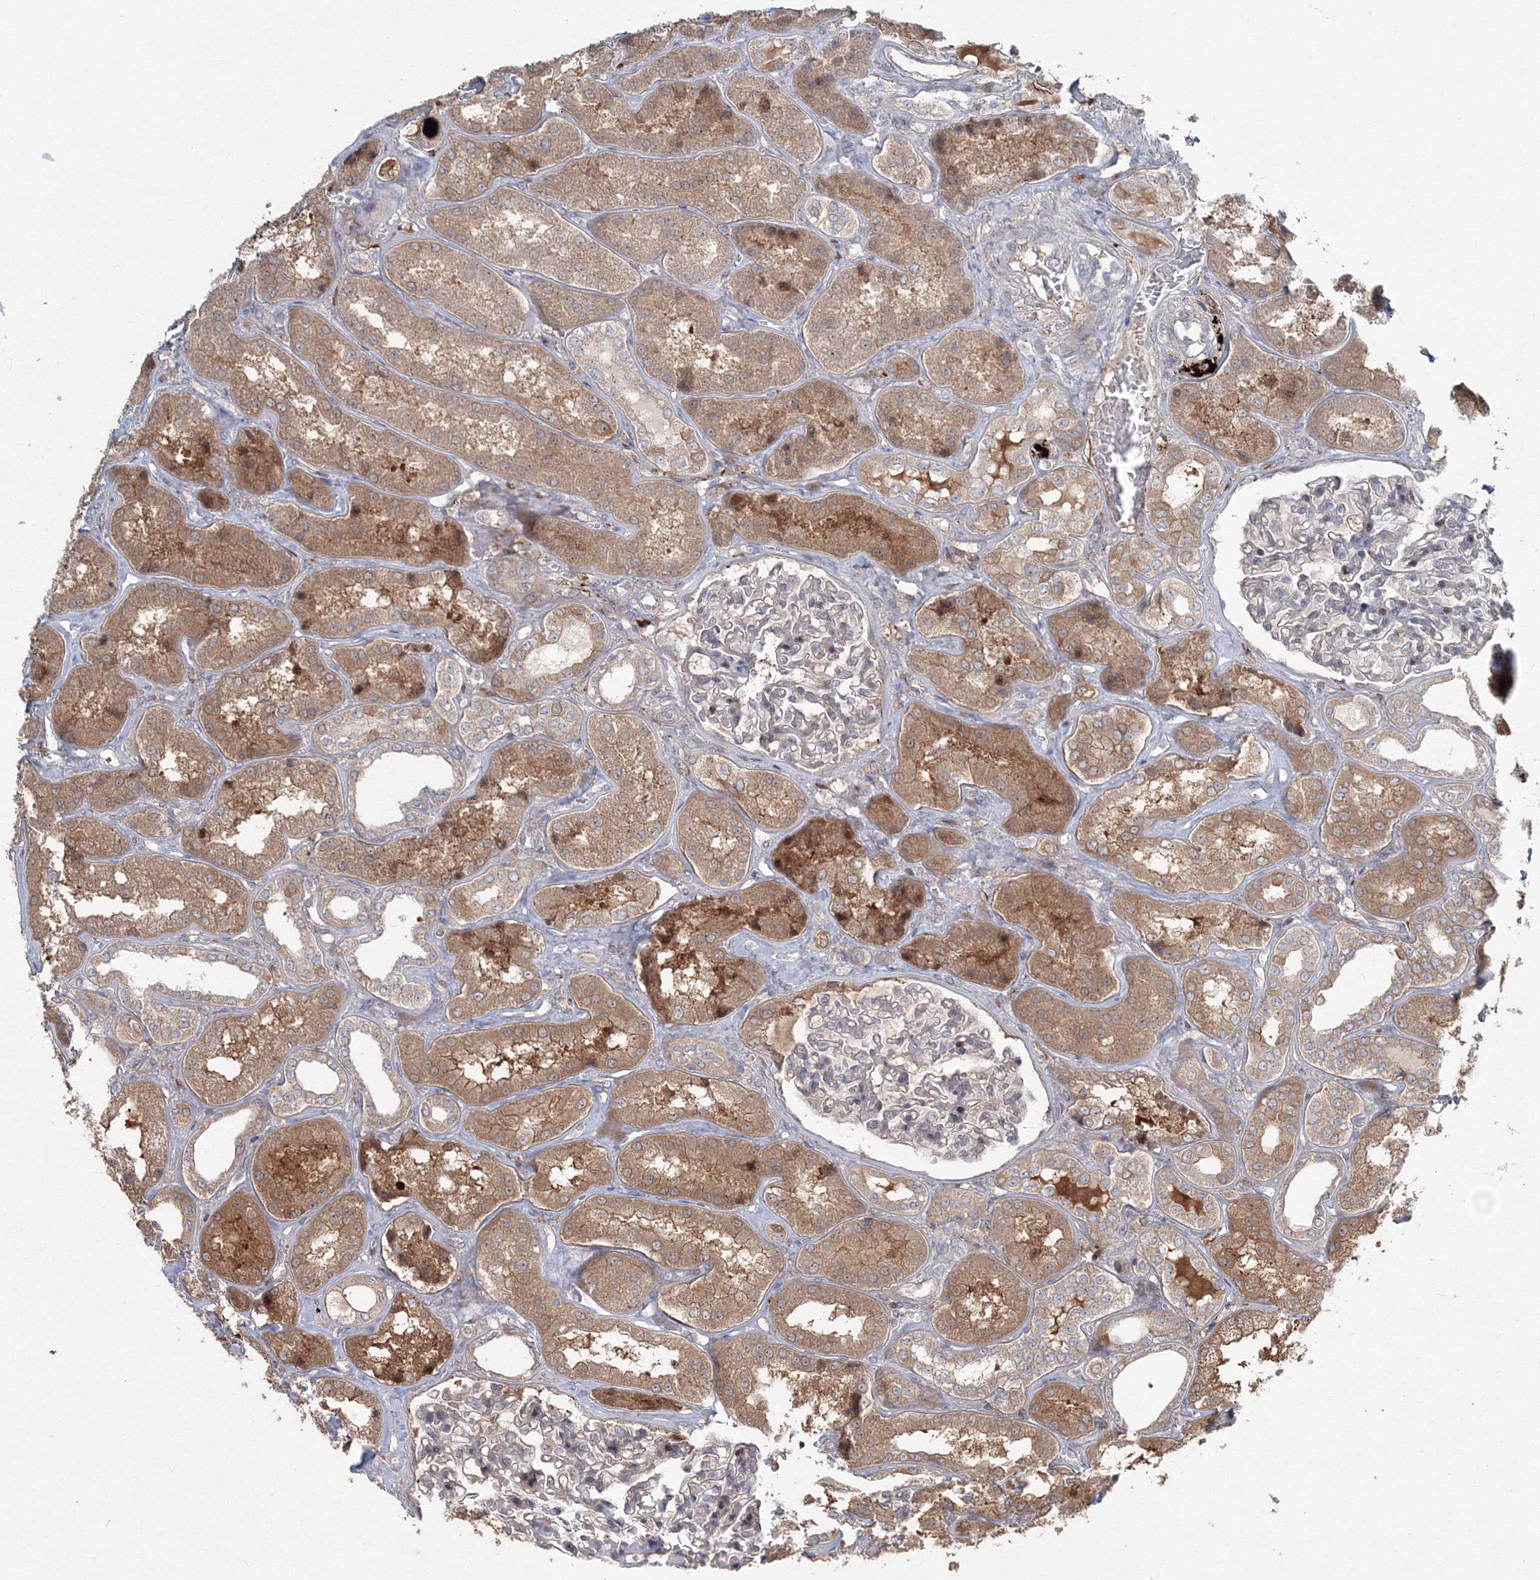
{"staining": {"intensity": "moderate", "quantity": "<25%", "location": "cytoplasmic/membranous"}, "tissue": "kidney", "cell_type": "Cells in glomeruli", "image_type": "normal", "snomed": [{"axis": "morphology", "description": "Normal tissue, NOS"}, {"axis": "topography", "description": "Kidney"}], "caption": "A micrograph of human kidney stained for a protein displays moderate cytoplasmic/membranous brown staining in cells in glomeruli. (DAB IHC with brightfield microscopy, high magnification).", "gene": "MKRN2", "patient": {"sex": "female", "age": 56}}